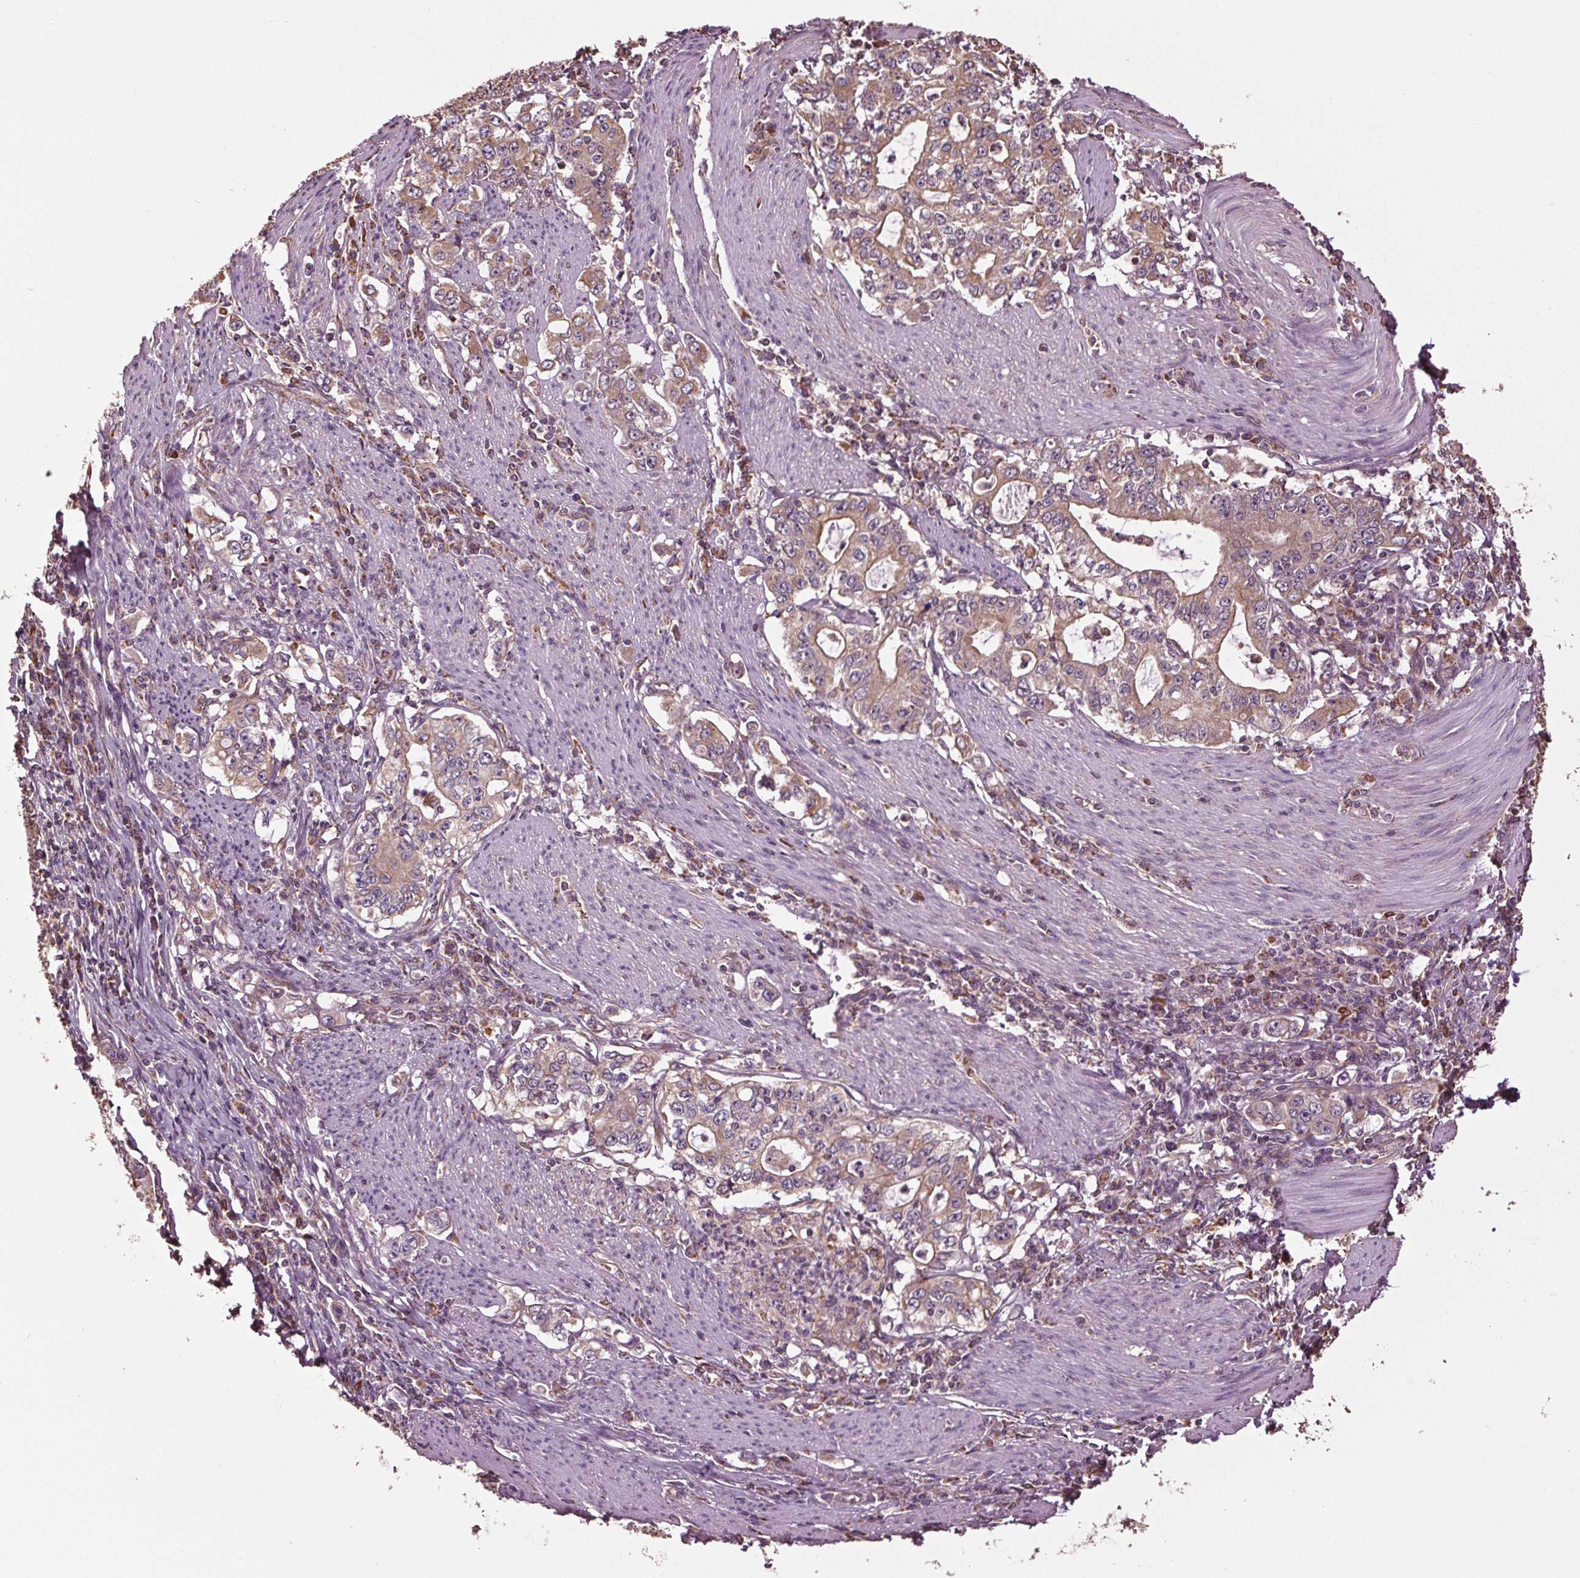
{"staining": {"intensity": "moderate", "quantity": "25%-75%", "location": "cytoplasmic/membranous"}, "tissue": "stomach cancer", "cell_type": "Tumor cells", "image_type": "cancer", "snomed": [{"axis": "morphology", "description": "Adenocarcinoma, NOS"}, {"axis": "topography", "description": "Stomach, lower"}], "caption": "Stomach cancer stained with immunohistochemistry shows moderate cytoplasmic/membranous staining in approximately 25%-75% of tumor cells.", "gene": "RNPEP", "patient": {"sex": "female", "age": 72}}